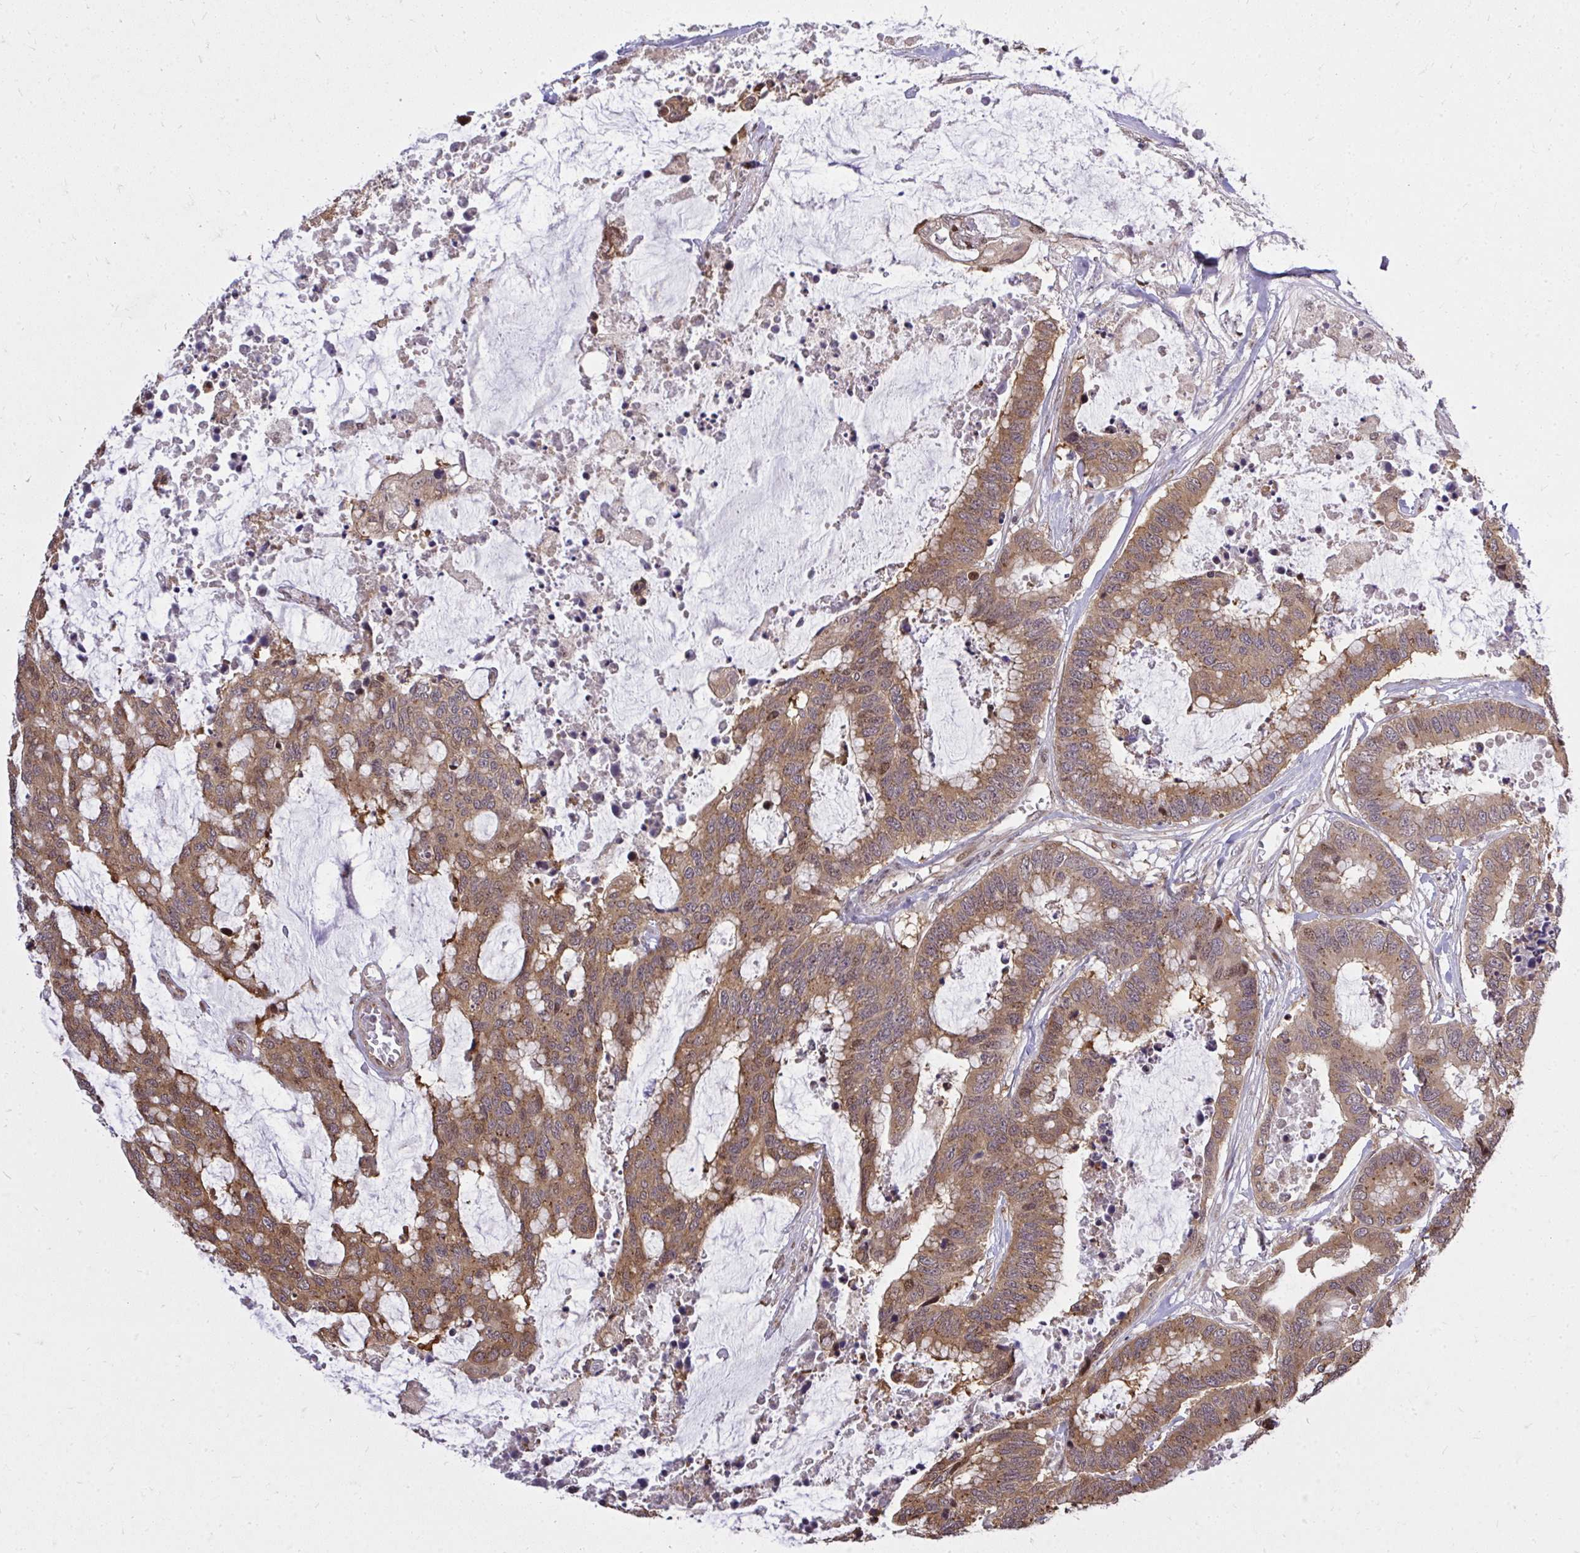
{"staining": {"intensity": "moderate", "quantity": ">75%", "location": "cytoplasmic/membranous"}, "tissue": "colorectal cancer", "cell_type": "Tumor cells", "image_type": "cancer", "snomed": [{"axis": "morphology", "description": "Adenocarcinoma, NOS"}, {"axis": "topography", "description": "Rectum"}], "caption": "Adenocarcinoma (colorectal) tissue reveals moderate cytoplasmic/membranous expression in approximately >75% of tumor cells, visualized by immunohistochemistry.", "gene": "PIGY", "patient": {"sex": "female", "age": 59}}